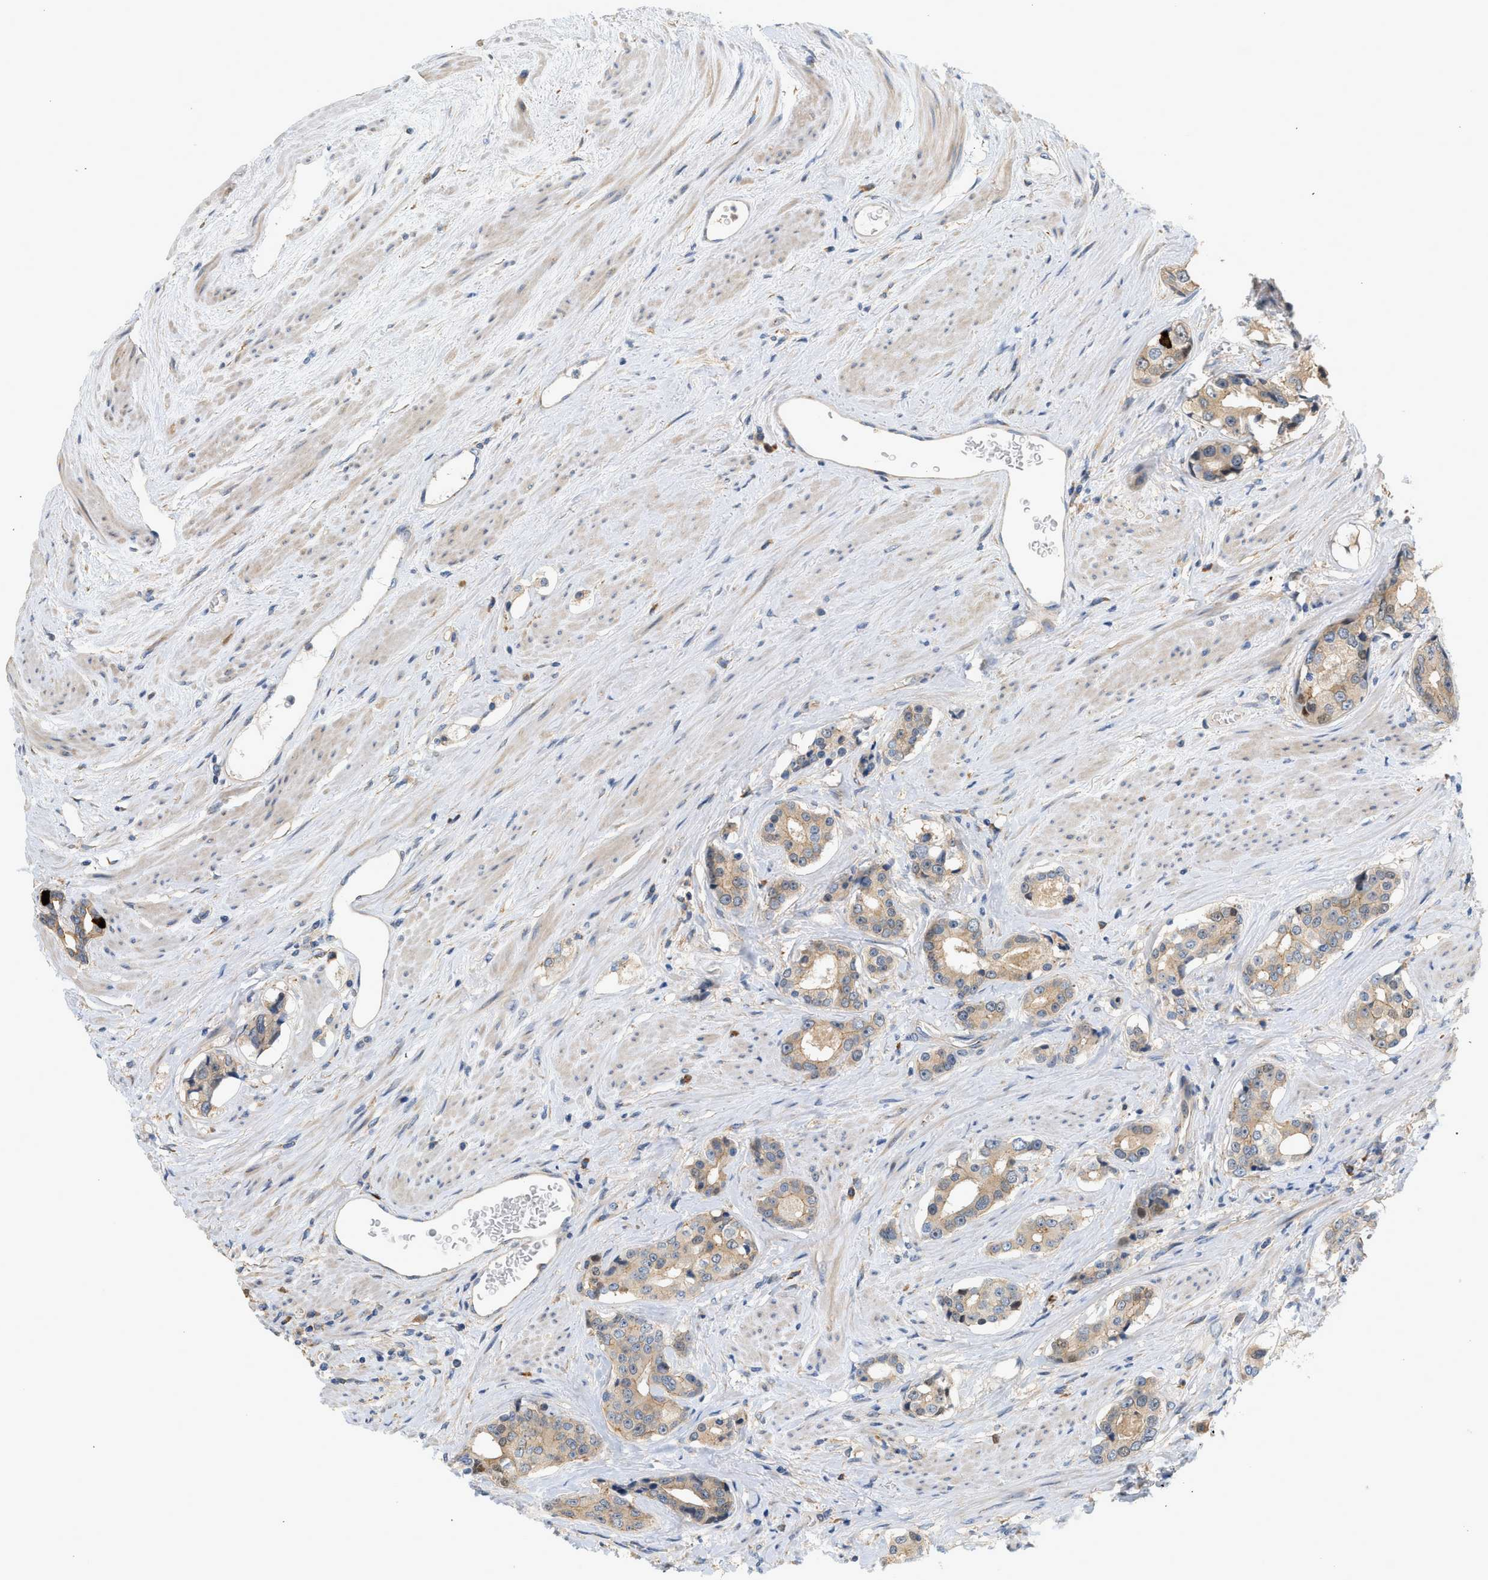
{"staining": {"intensity": "moderate", "quantity": ">75%", "location": "cytoplasmic/membranous"}, "tissue": "prostate cancer", "cell_type": "Tumor cells", "image_type": "cancer", "snomed": [{"axis": "morphology", "description": "Adenocarcinoma, High grade"}, {"axis": "topography", "description": "Prostate"}], "caption": "Prostate high-grade adenocarcinoma stained with DAB immunohistochemistry reveals medium levels of moderate cytoplasmic/membranous expression in approximately >75% of tumor cells.", "gene": "CTXN1", "patient": {"sex": "male", "age": 71}}